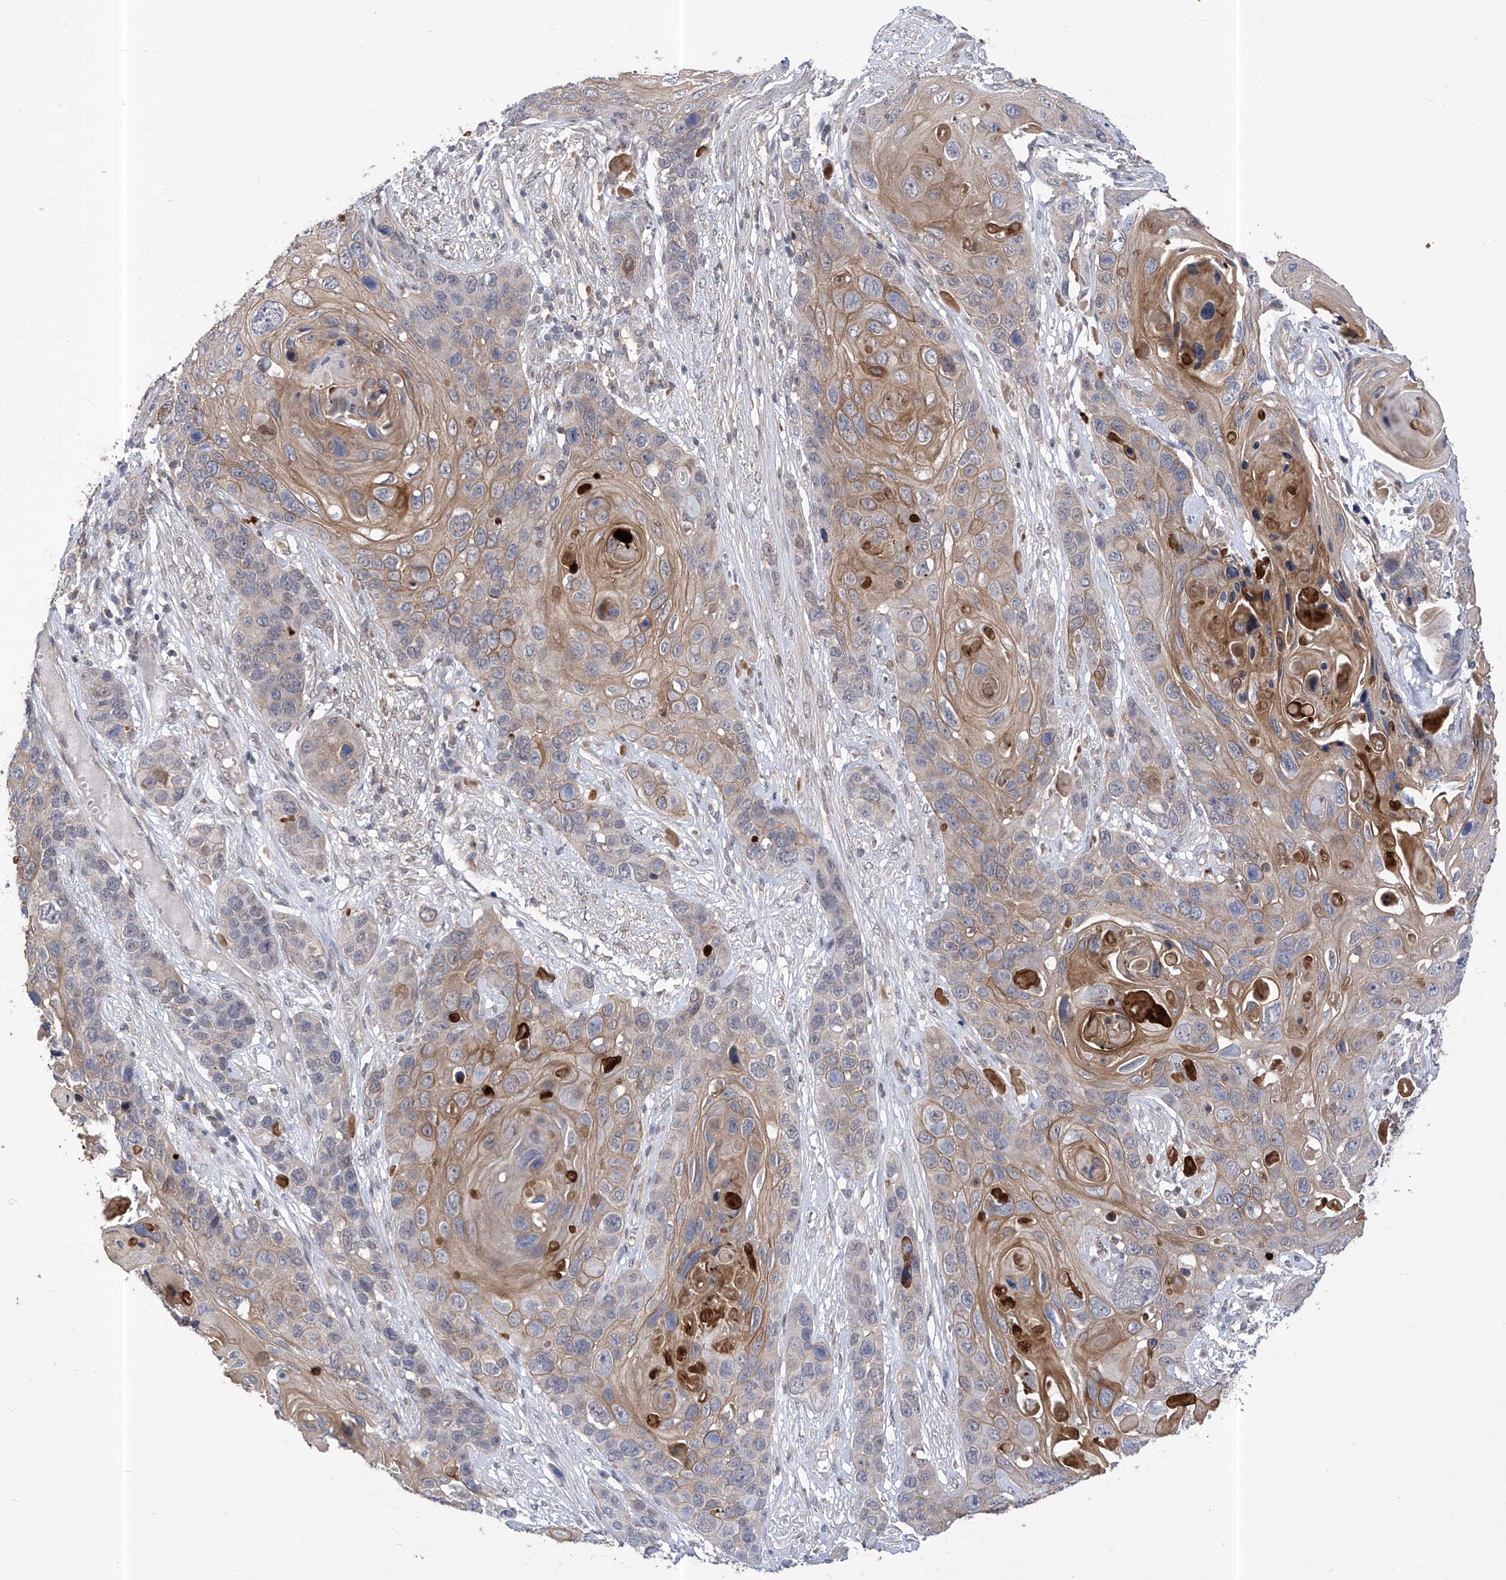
{"staining": {"intensity": "moderate", "quantity": "25%-75%", "location": "cytoplasmic/membranous"}, "tissue": "skin cancer", "cell_type": "Tumor cells", "image_type": "cancer", "snomed": [{"axis": "morphology", "description": "Squamous cell carcinoma, NOS"}, {"axis": "topography", "description": "Skin"}], "caption": "This image displays skin cancer (squamous cell carcinoma) stained with immunohistochemistry (IHC) to label a protein in brown. The cytoplasmic/membranous of tumor cells show moderate positivity for the protein. Nuclei are counter-stained blue.", "gene": "KIFC2", "patient": {"sex": "male", "age": 55}}